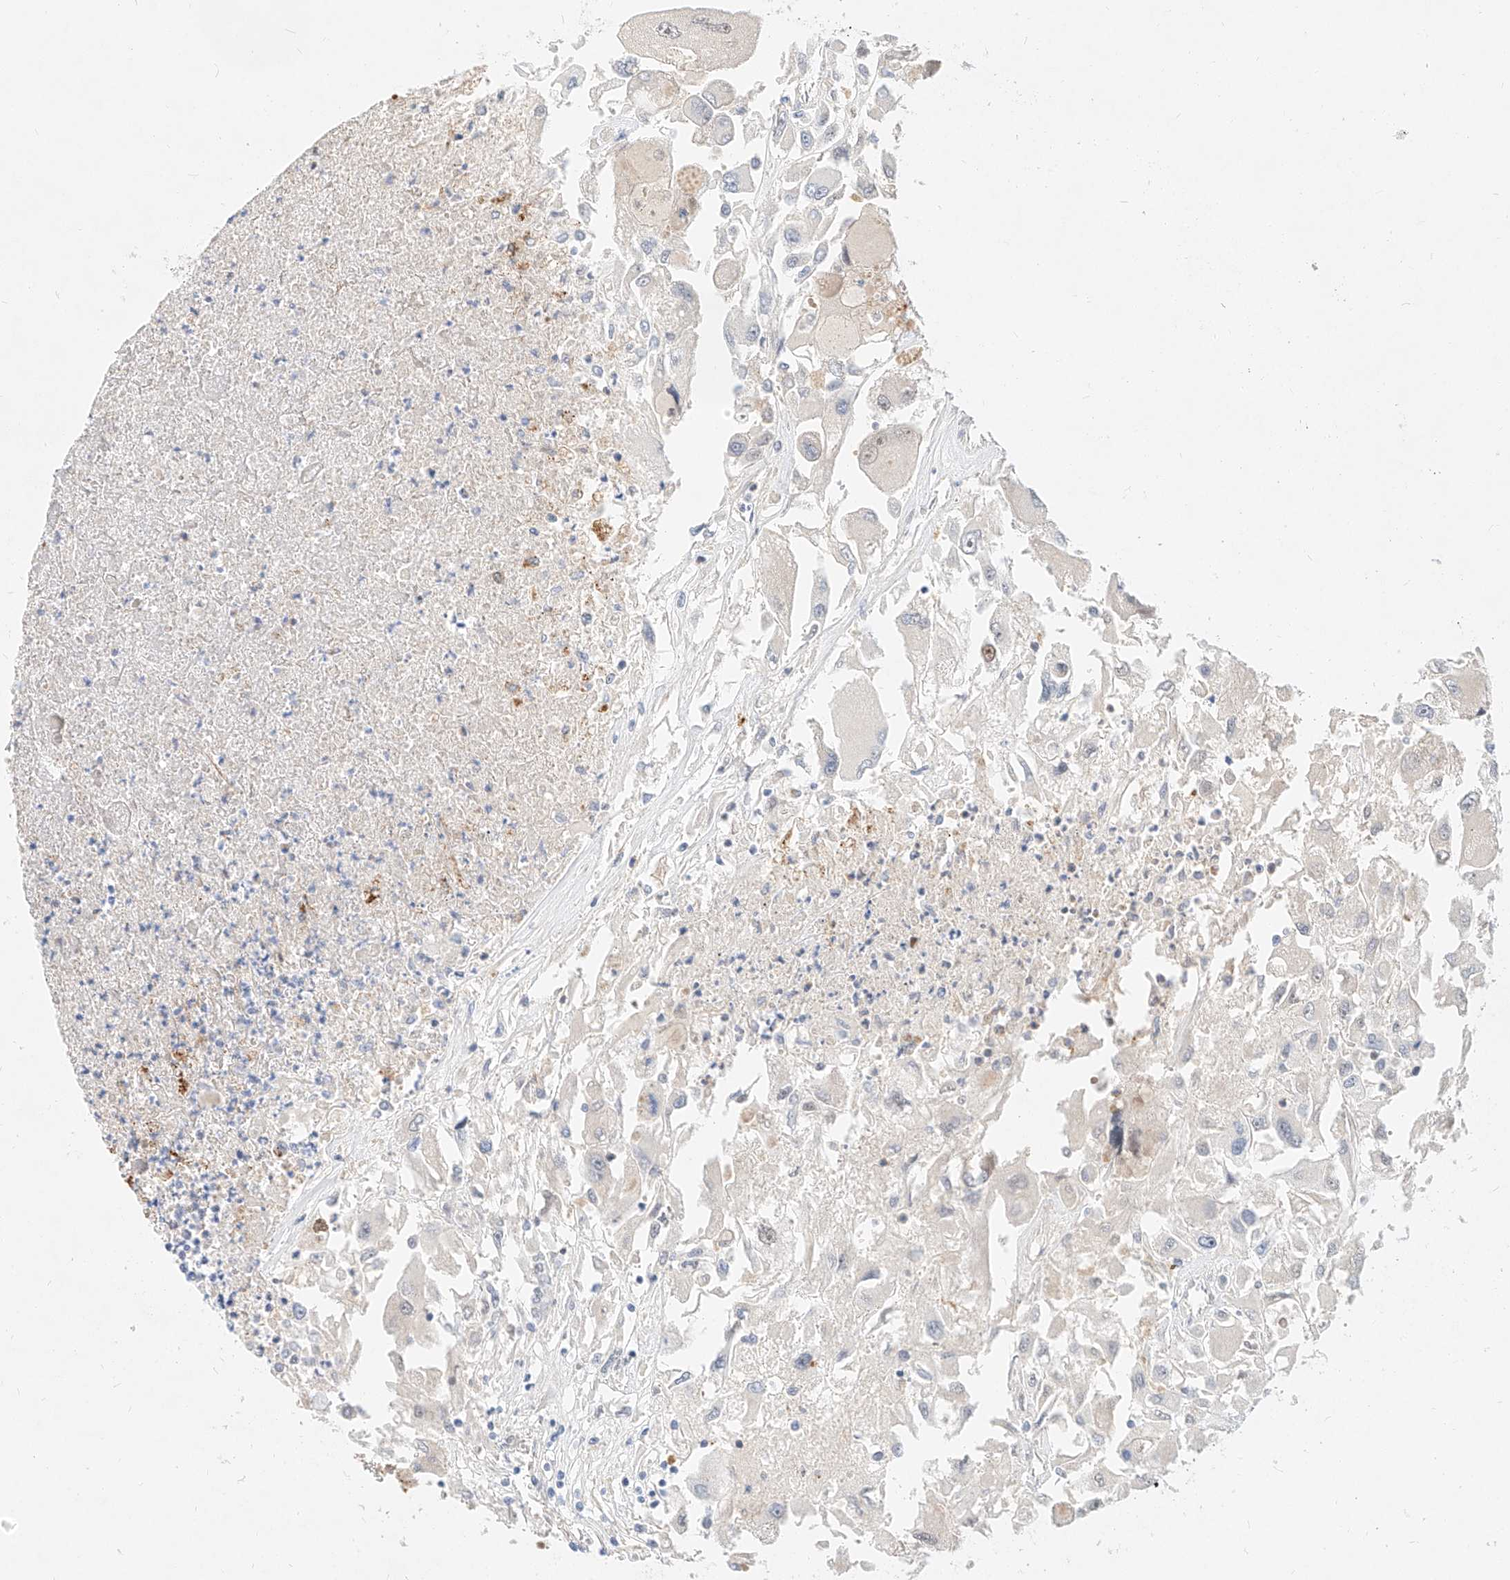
{"staining": {"intensity": "negative", "quantity": "none", "location": "none"}, "tissue": "renal cancer", "cell_type": "Tumor cells", "image_type": "cancer", "snomed": [{"axis": "morphology", "description": "Adenocarcinoma, NOS"}, {"axis": "topography", "description": "Kidney"}], "caption": "High power microscopy photomicrograph of an immunohistochemistry histopathology image of renal adenocarcinoma, revealing no significant positivity in tumor cells.", "gene": "CBX8", "patient": {"sex": "female", "age": 52}}